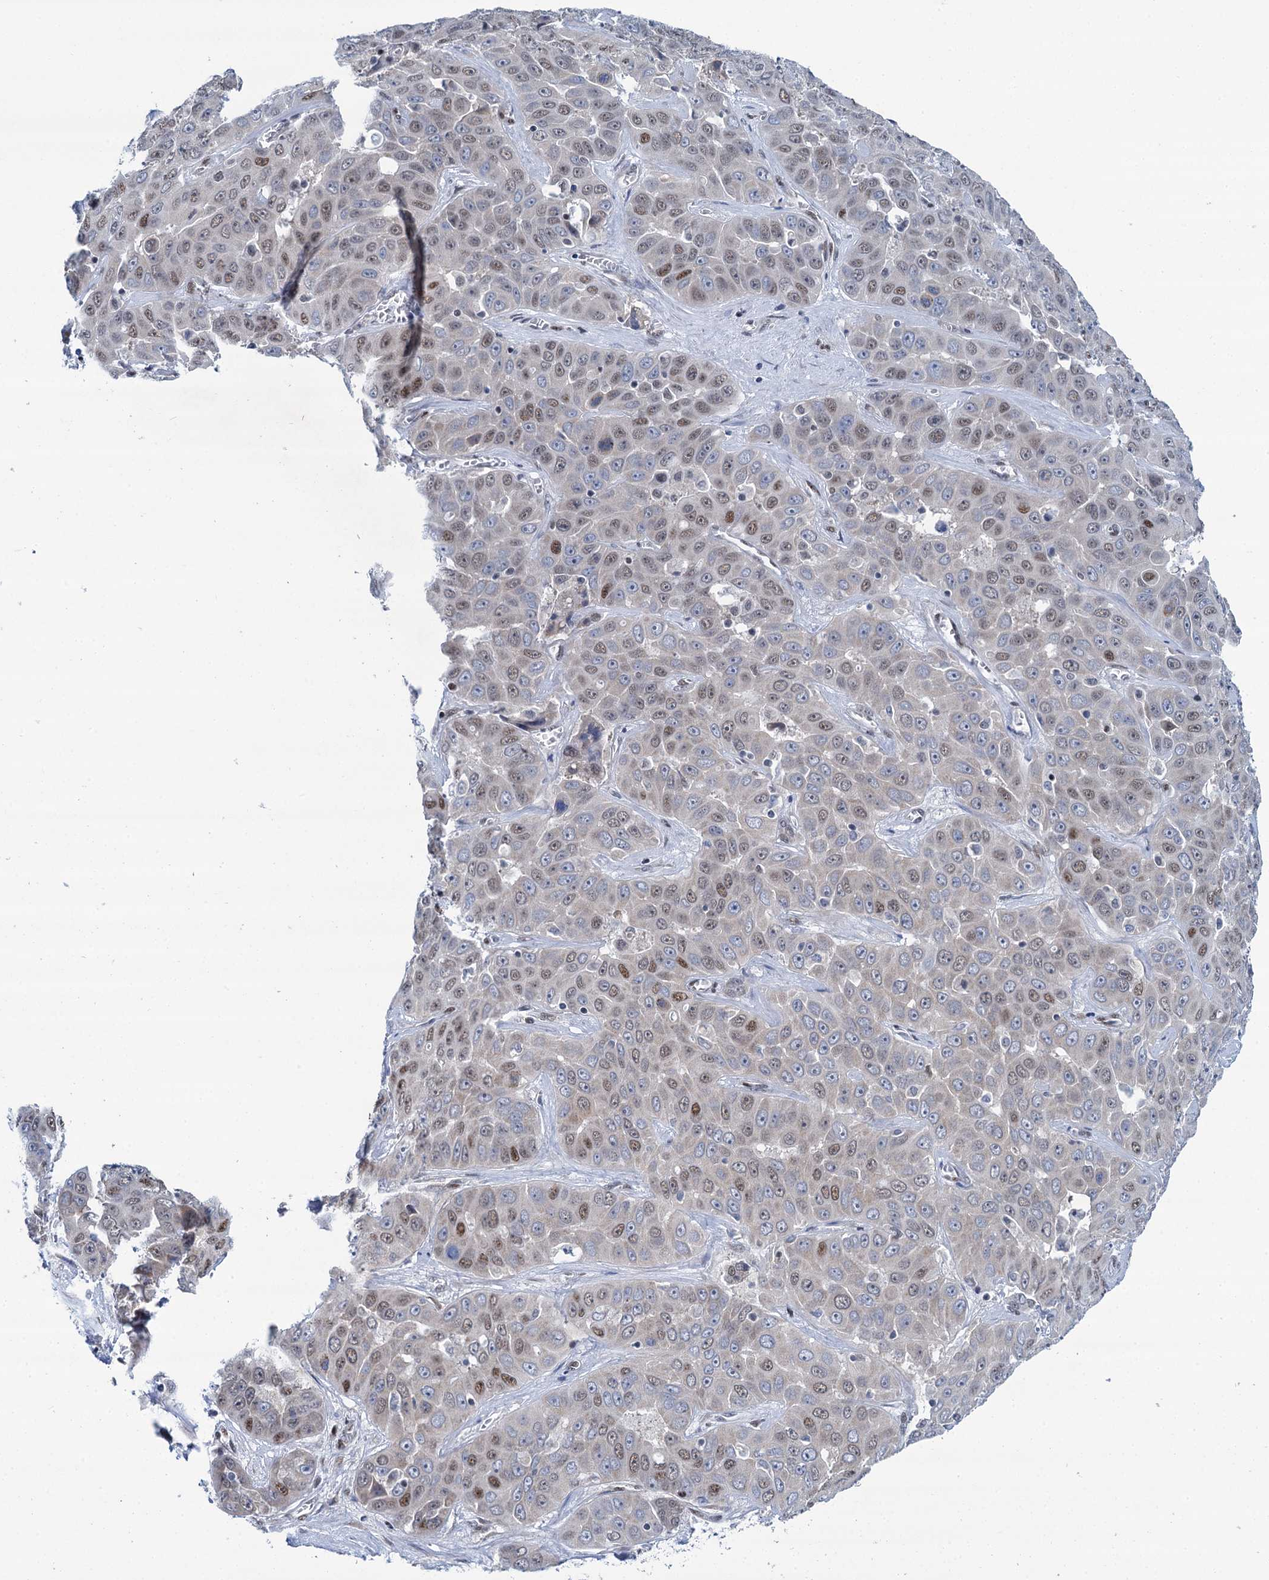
{"staining": {"intensity": "moderate", "quantity": "25%-75%", "location": "nuclear"}, "tissue": "liver cancer", "cell_type": "Tumor cells", "image_type": "cancer", "snomed": [{"axis": "morphology", "description": "Cholangiocarcinoma"}, {"axis": "topography", "description": "Liver"}], "caption": "About 25%-75% of tumor cells in cholangiocarcinoma (liver) exhibit moderate nuclear protein staining as visualized by brown immunohistochemical staining.", "gene": "SREK1", "patient": {"sex": "female", "age": 52}}